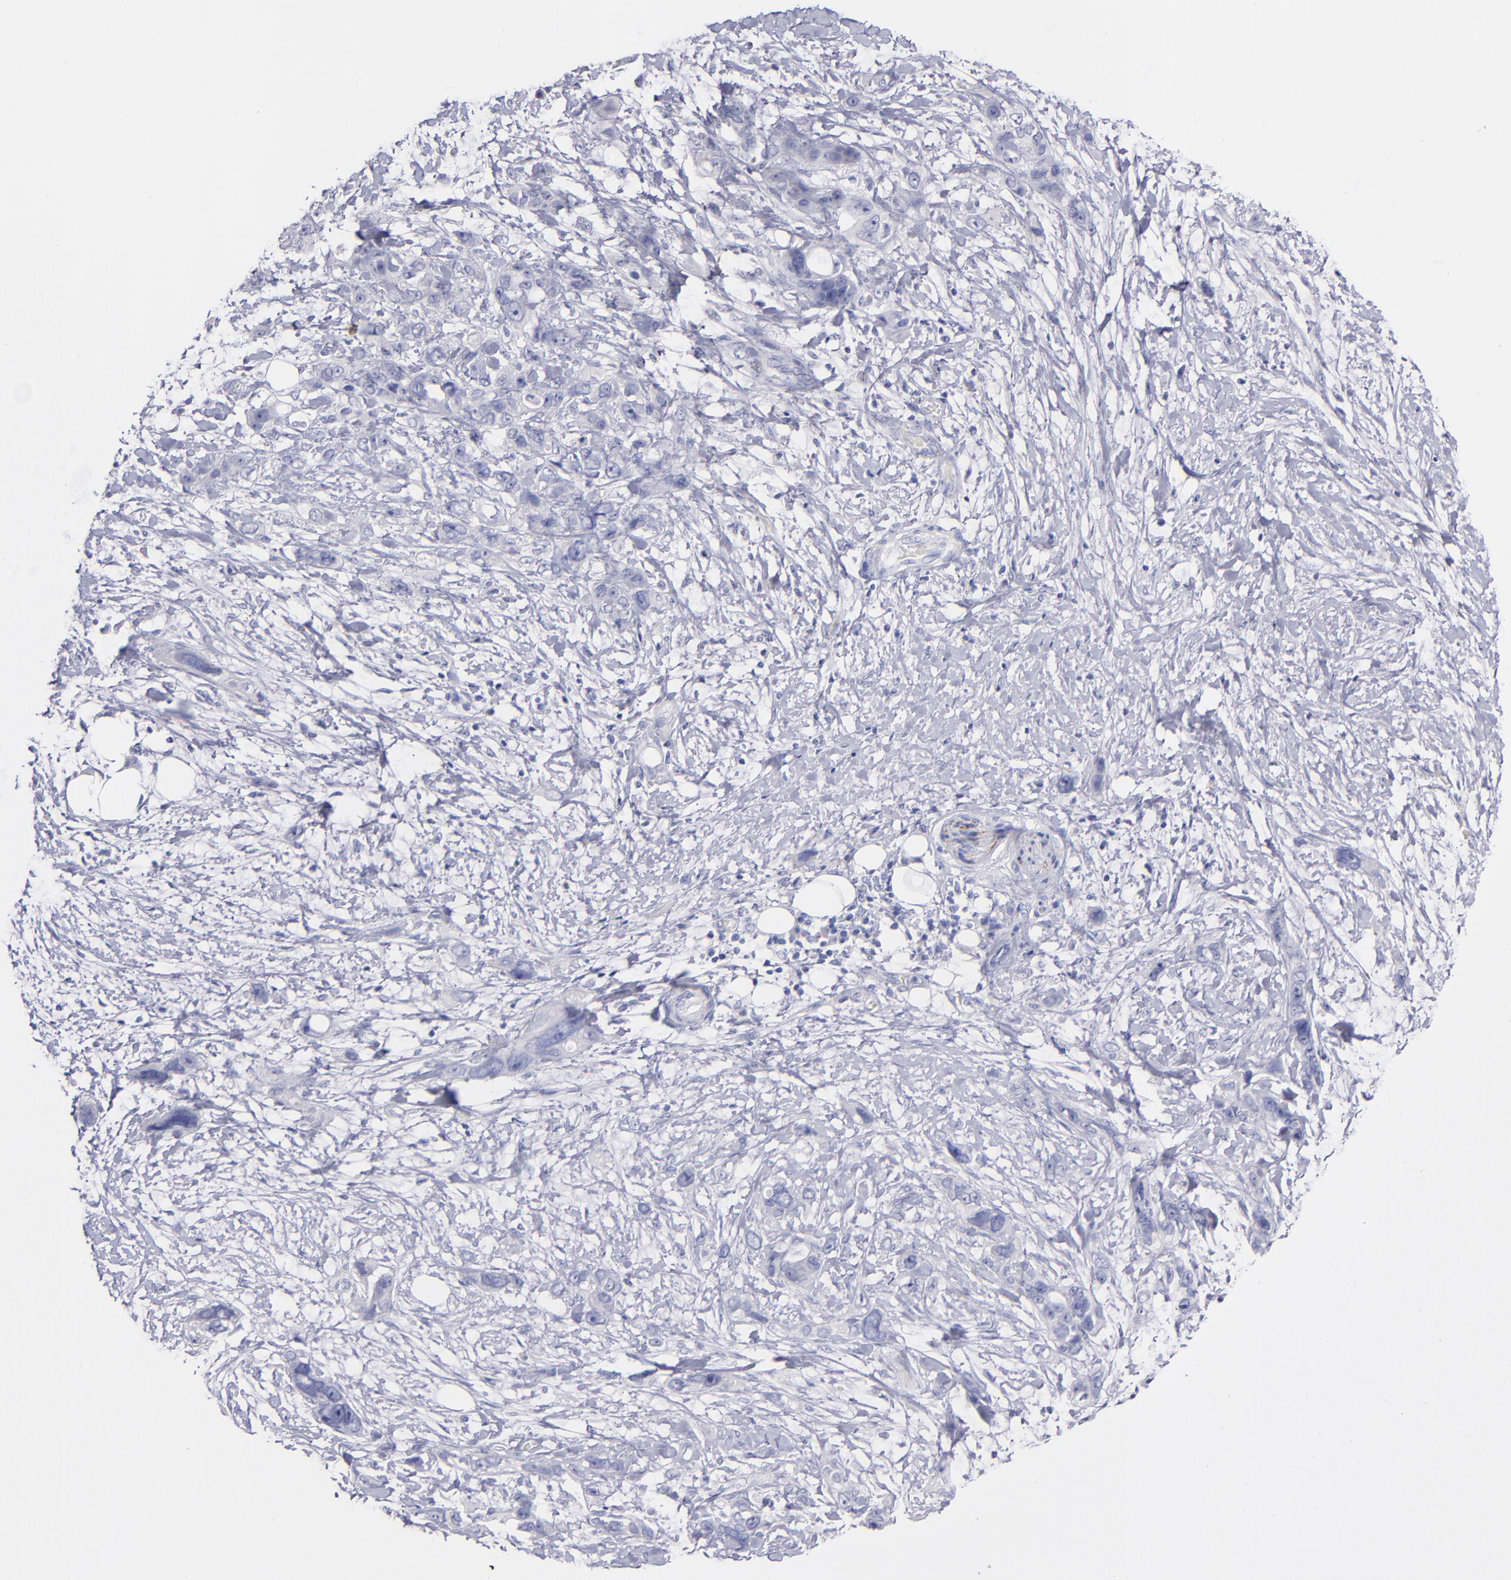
{"staining": {"intensity": "negative", "quantity": "none", "location": "none"}, "tissue": "stomach cancer", "cell_type": "Tumor cells", "image_type": "cancer", "snomed": [{"axis": "morphology", "description": "Adenocarcinoma, NOS"}, {"axis": "topography", "description": "Stomach, upper"}], "caption": "This image is of adenocarcinoma (stomach) stained with immunohistochemistry to label a protein in brown with the nuclei are counter-stained blue. There is no staining in tumor cells. Brightfield microscopy of IHC stained with DAB (3,3'-diaminobenzidine) (brown) and hematoxylin (blue), captured at high magnification.", "gene": "SNAP25", "patient": {"sex": "male", "age": 47}}